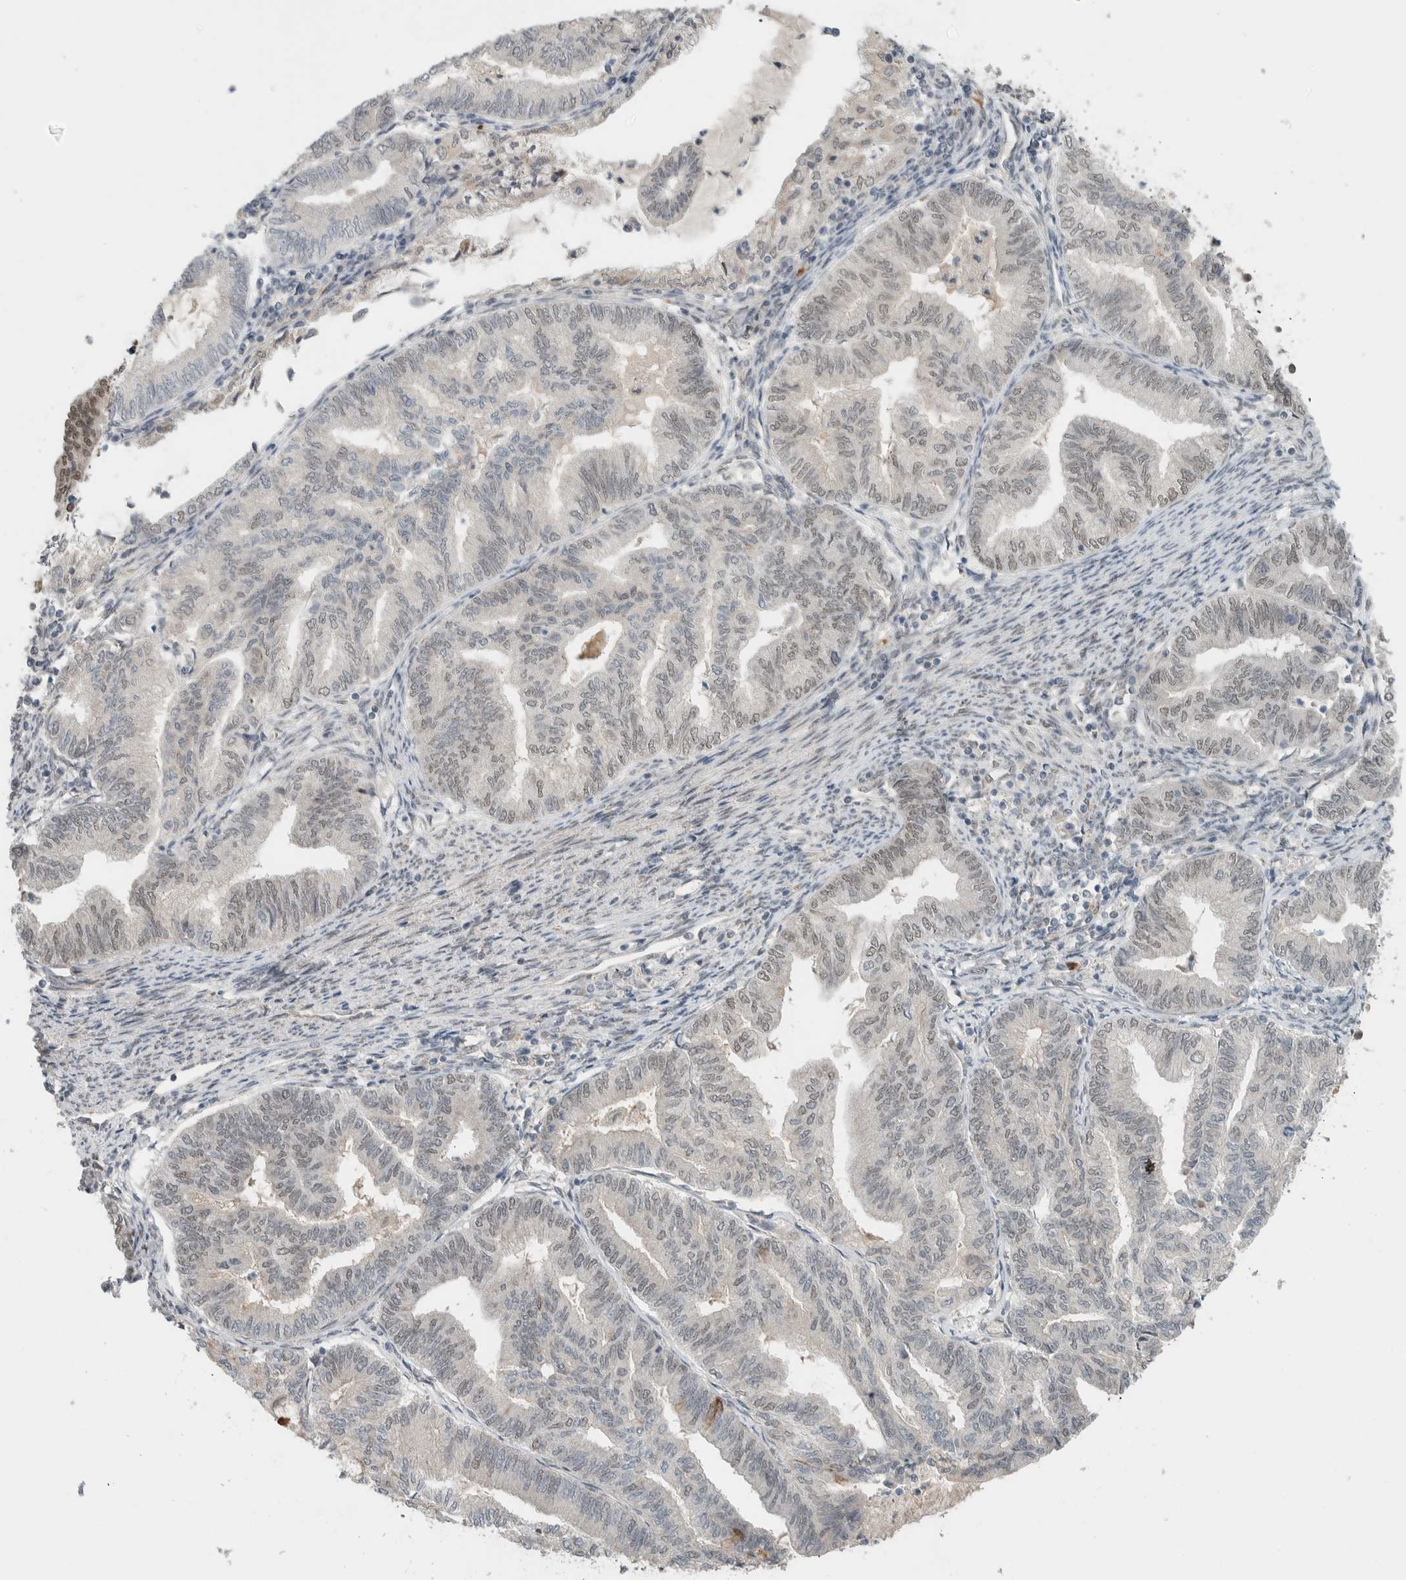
{"staining": {"intensity": "negative", "quantity": "none", "location": "none"}, "tissue": "endometrial cancer", "cell_type": "Tumor cells", "image_type": "cancer", "snomed": [{"axis": "morphology", "description": "Adenocarcinoma, NOS"}, {"axis": "topography", "description": "Endometrium"}], "caption": "A high-resolution image shows immunohistochemistry staining of endometrial cancer, which reveals no significant expression in tumor cells.", "gene": "TNRC18", "patient": {"sex": "female", "age": 79}}